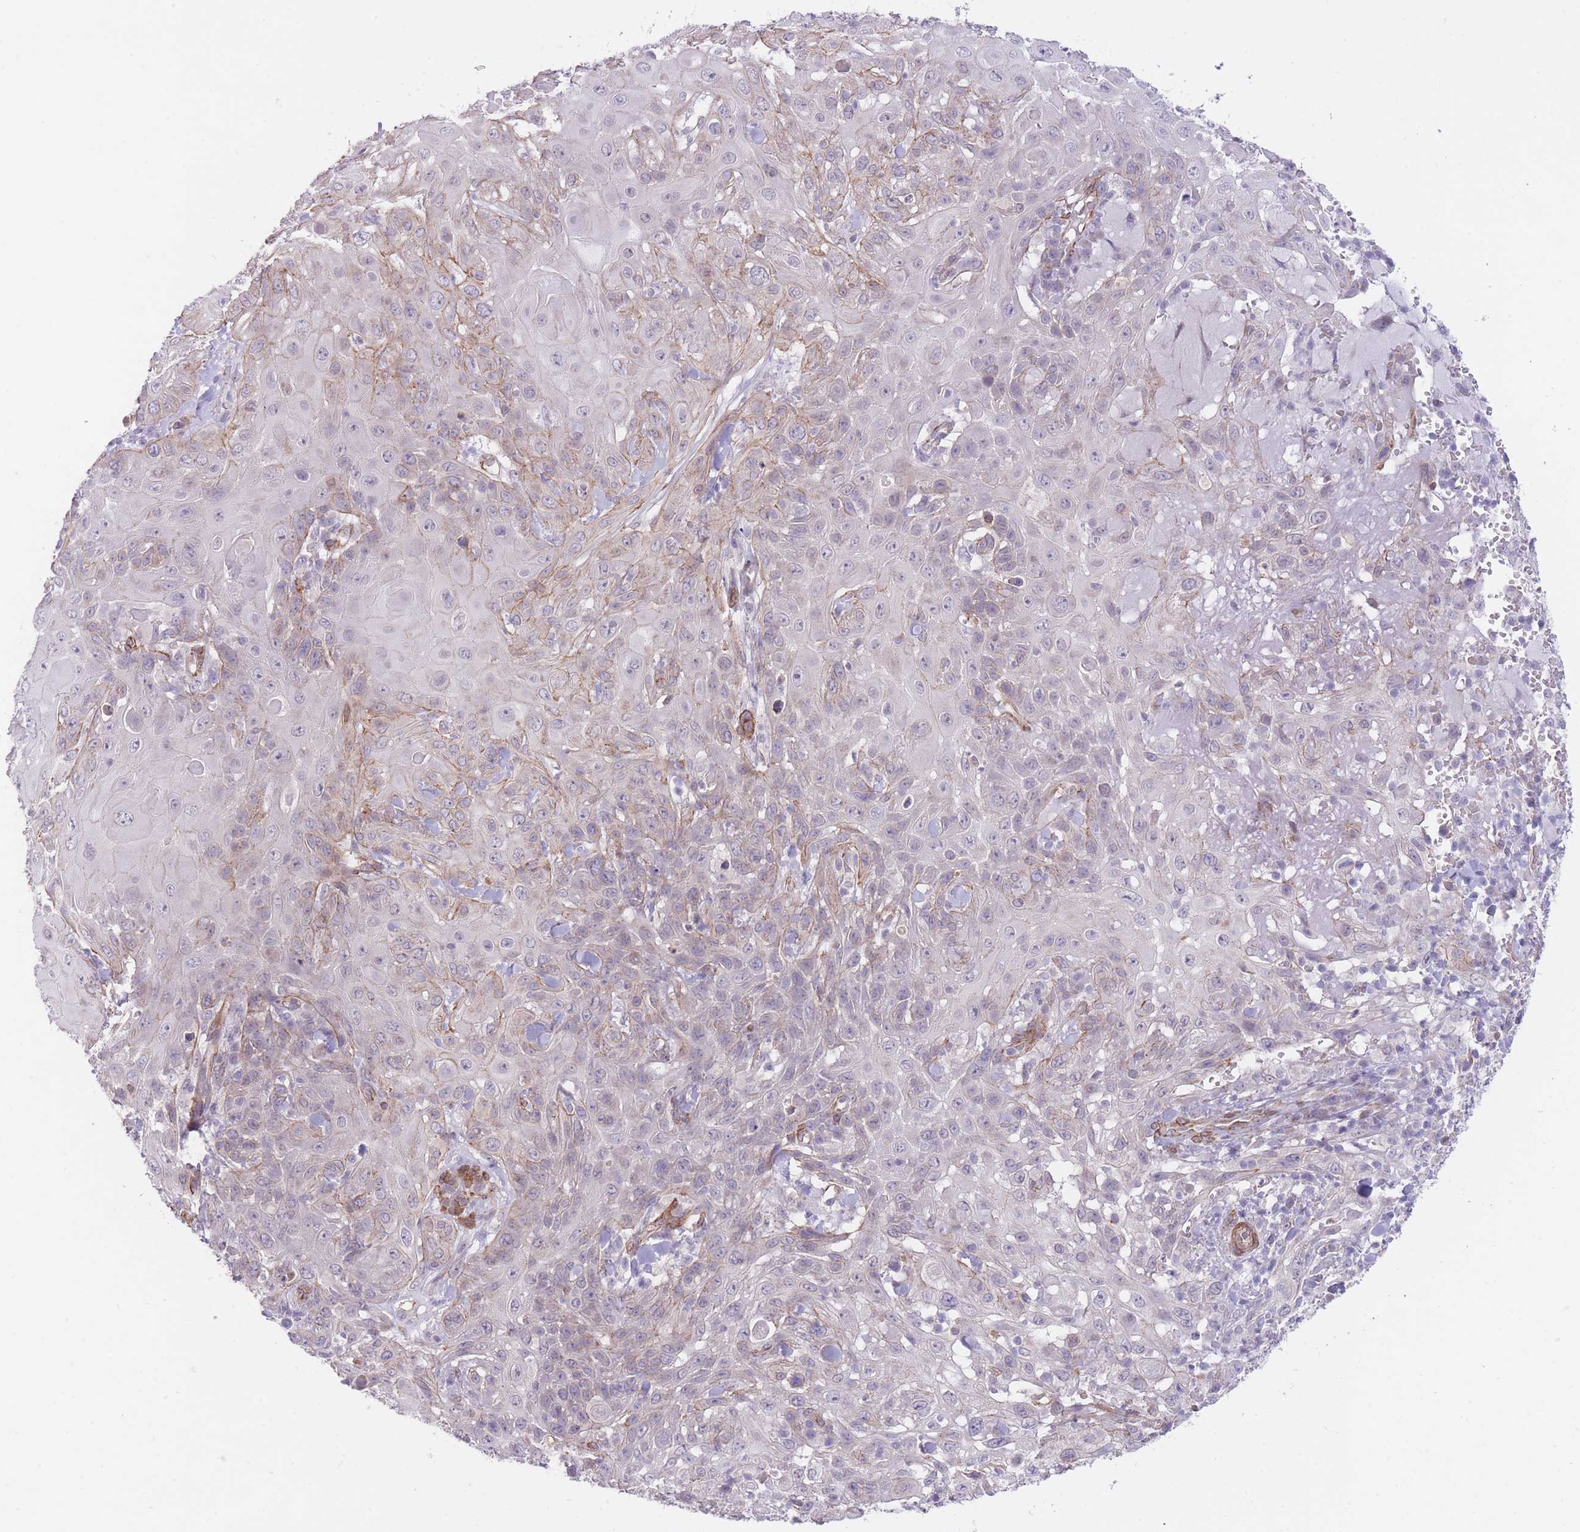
{"staining": {"intensity": "weak", "quantity": "<25%", "location": "cytoplasmic/membranous"}, "tissue": "skin cancer", "cell_type": "Tumor cells", "image_type": "cancer", "snomed": [{"axis": "morphology", "description": "Normal tissue, NOS"}, {"axis": "morphology", "description": "Squamous cell carcinoma, NOS"}, {"axis": "topography", "description": "Skin"}, {"axis": "topography", "description": "Cartilage tissue"}], "caption": "The photomicrograph displays no significant expression in tumor cells of squamous cell carcinoma (skin).", "gene": "QTRT1", "patient": {"sex": "female", "age": 79}}